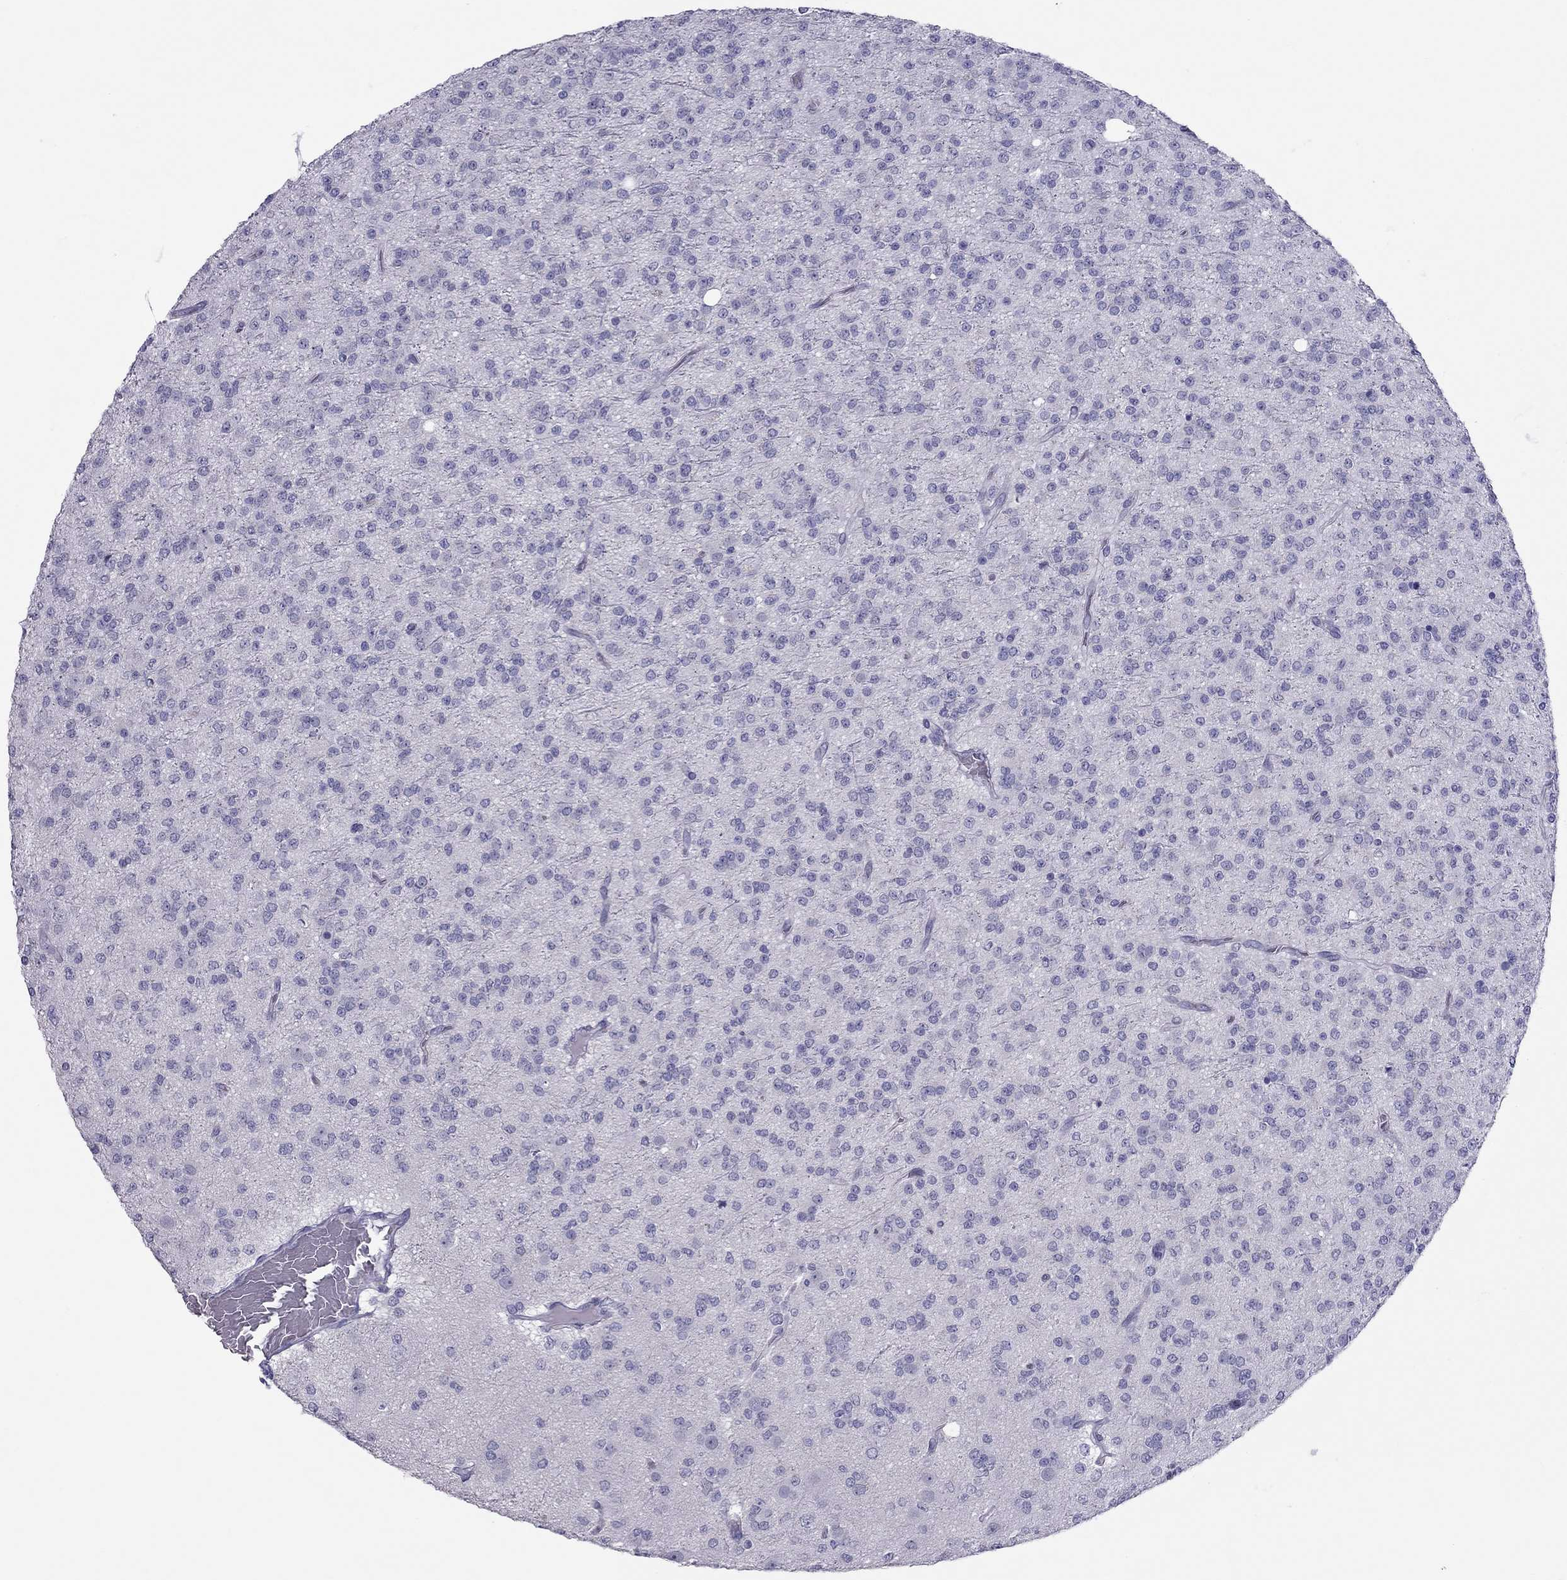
{"staining": {"intensity": "negative", "quantity": "none", "location": "none"}, "tissue": "glioma", "cell_type": "Tumor cells", "image_type": "cancer", "snomed": [{"axis": "morphology", "description": "Glioma, malignant, Low grade"}, {"axis": "topography", "description": "Brain"}], "caption": "DAB immunohistochemical staining of glioma shows no significant positivity in tumor cells.", "gene": "TEX14", "patient": {"sex": "male", "age": 27}}